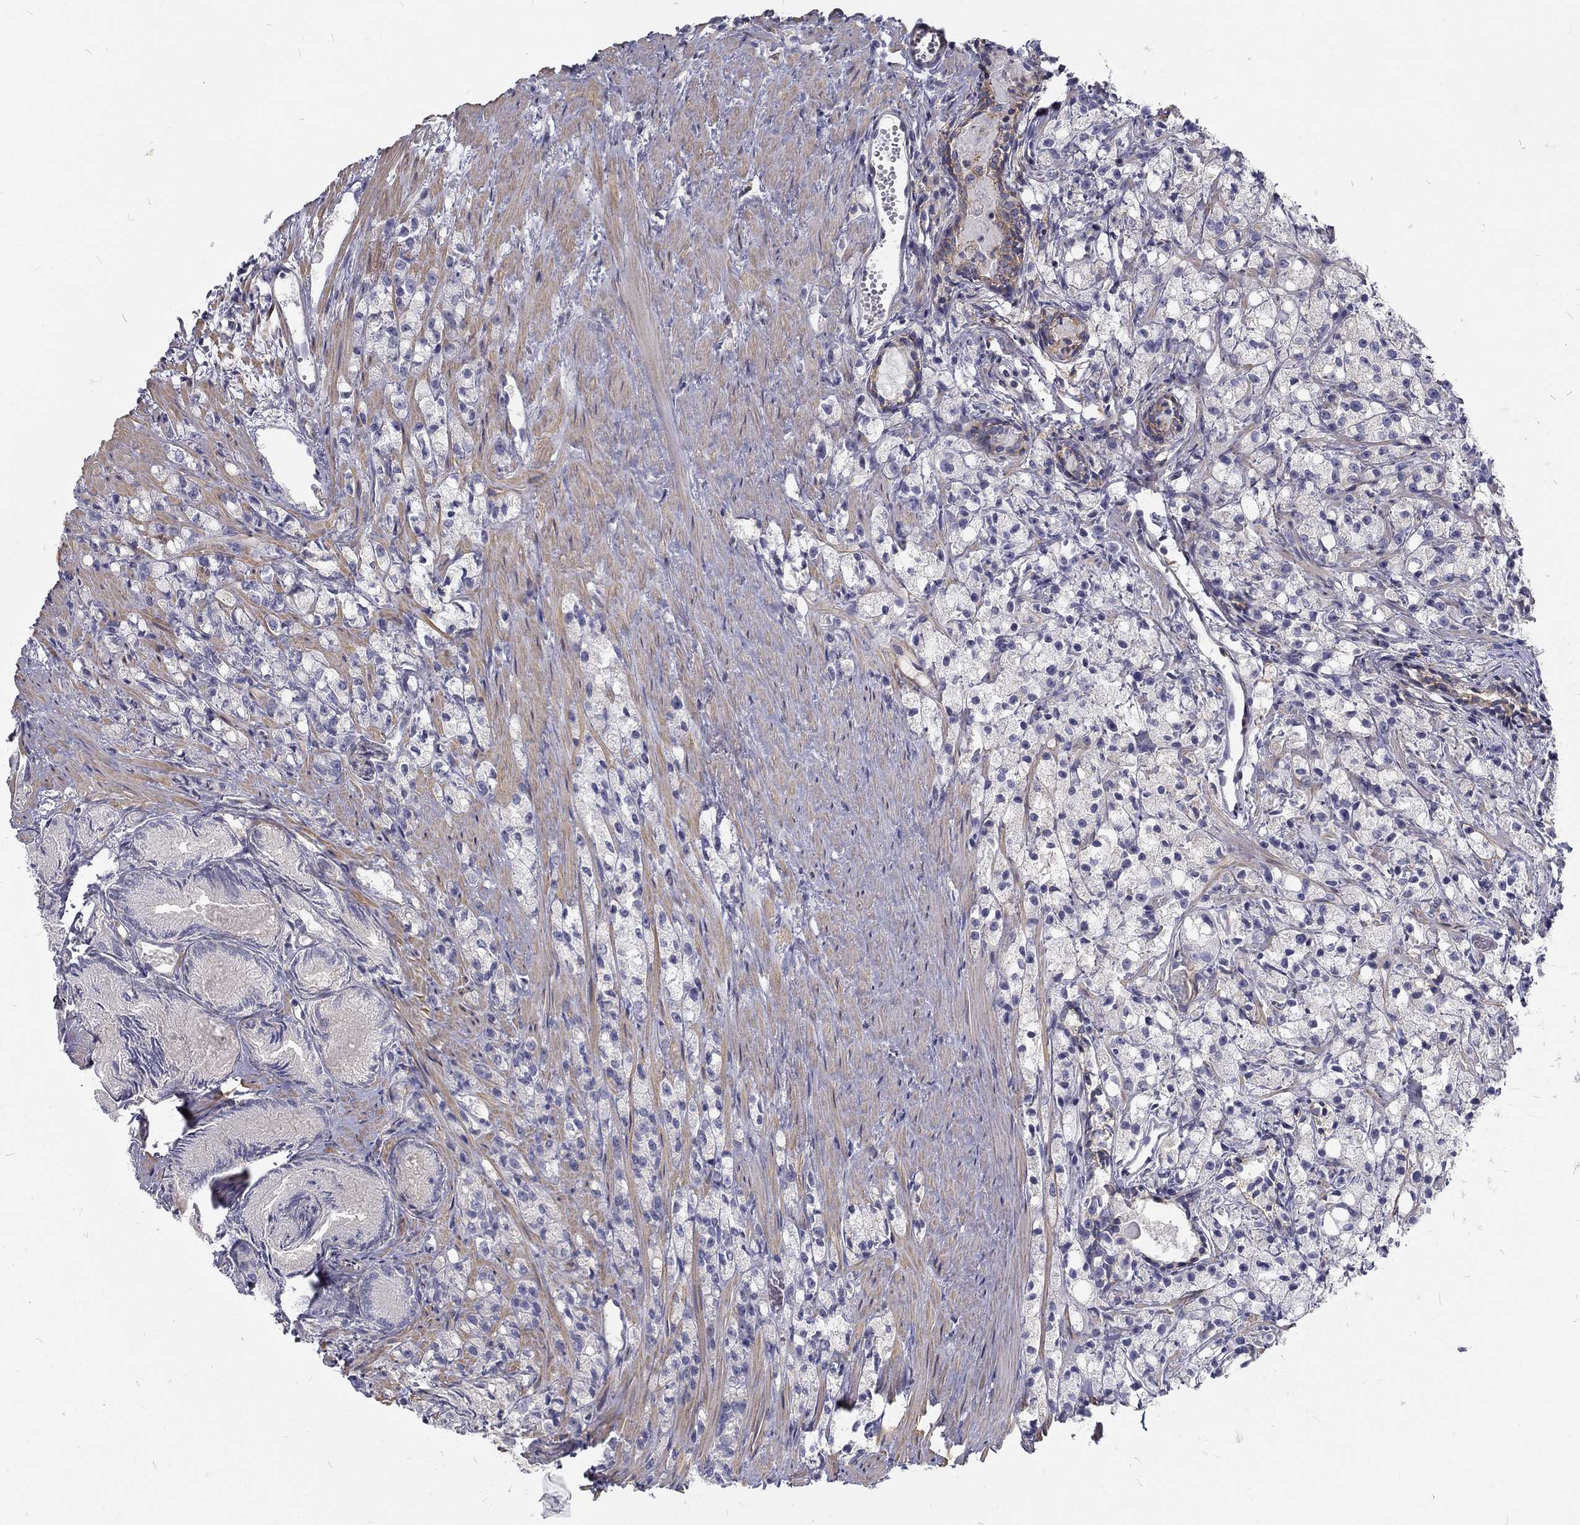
{"staining": {"intensity": "negative", "quantity": "none", "location": "none"}, "tissue": "prostate cancer", "cell_type": "Tumor cells", "image_type": "cancer", "snomed": [{"axis": "morphology", "description": "Adenocarcinoma, High grade"}, {"axis": "topography", "description": "Prostate"}], "caption": "A high-resolution image shows immunohistochemistry (IHC) staining of adenocarcinoma (high-grade) (prostate), which displays no significant expression in tumor cells.", "gene": "MTMR11", "patient": {"sex": "male", "age": 75}}